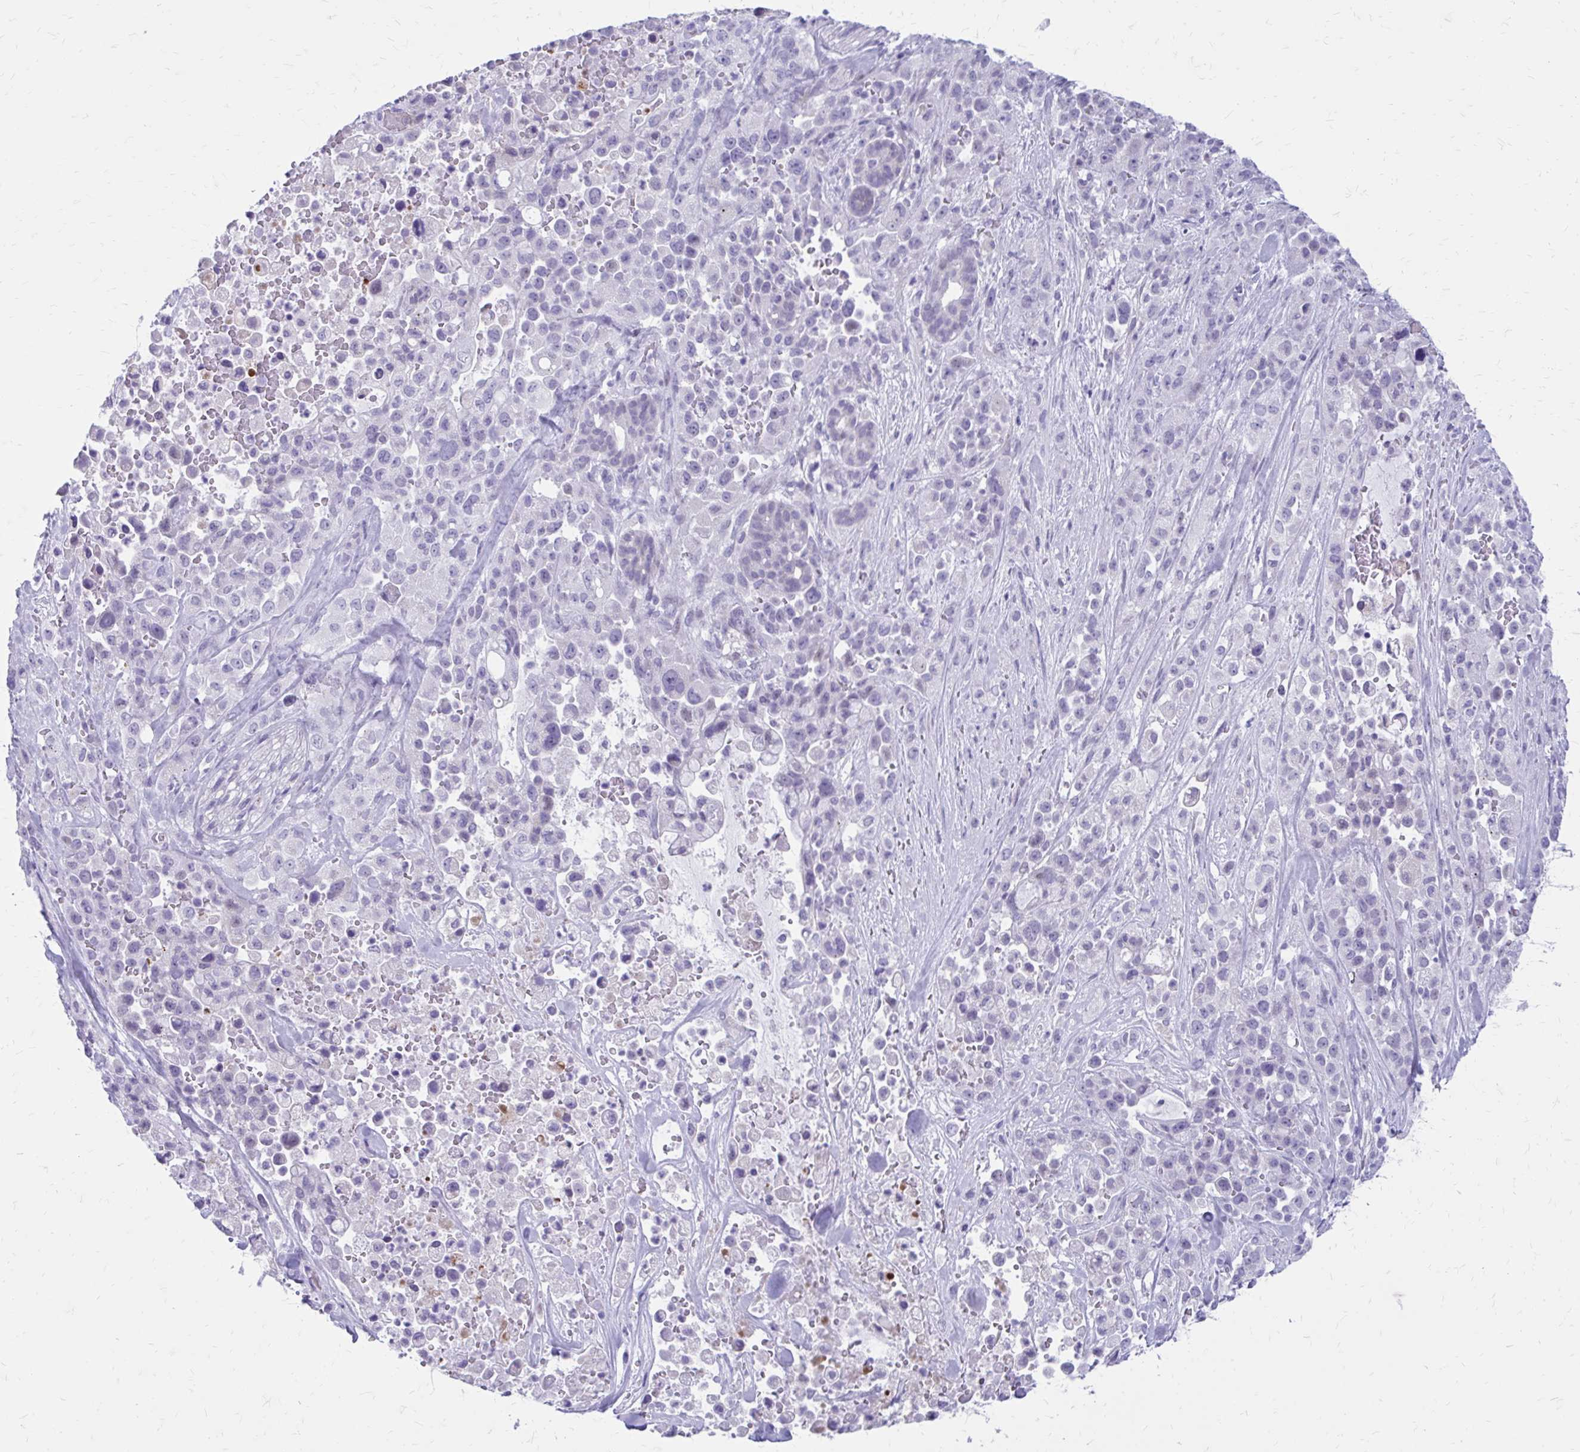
{"staining": {"intensity": "negative", "quantity": "none", "location": "none"}, "tissue": "pancreatic cancer", "cell_type": "Tumor cells", "image_type": "cancer", "snomed": [{"axis": "morphology", "description": "Adenocarcinoma, NOS"}, {"axis": "topography", "description": "Pancreas"}], "caption": "Adenocarcinoma (pancreatic) was stained to show a protein in brown. There is no significant staining in tumor cells.", "gene": "LCN15", "patient": {"sex": "male", "age": 44}}